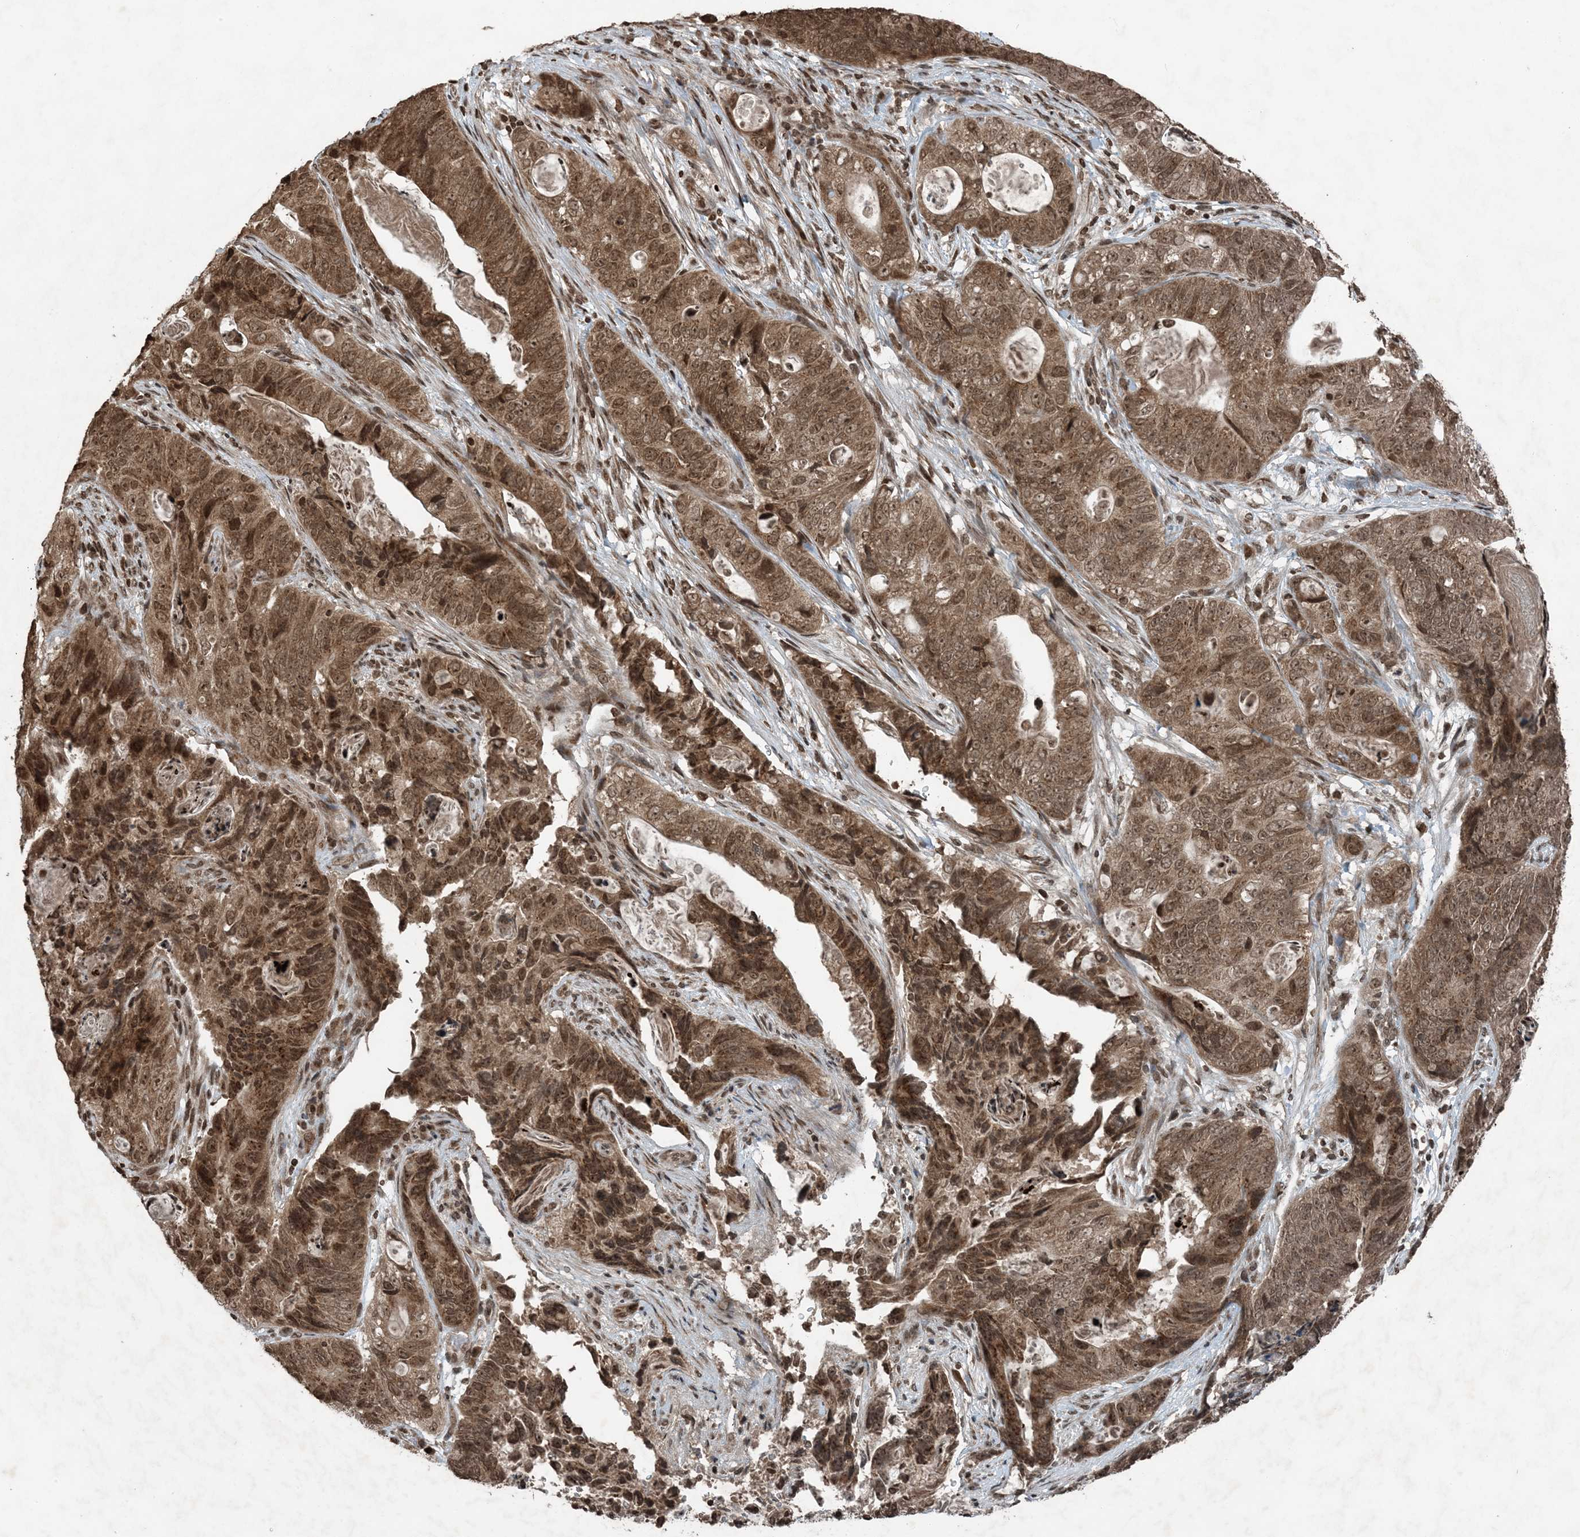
{"staining": {"intensity": "moderate", "quantity": ">75%", "location": "cytoplasmic/membranous,nuclear"}, "tissue": "stomach cancer", "cell_type": "Tumor cells", "image_type": "cancer", "snomed": [{"axis": "morphology", "description": "Normal tissue, NOS"}, {"axis": "morphology", "description": "Adenocarcinoma, NOS"}, {"axis": "topography", "description": "Stomach"}], "caption": "Approximately >75% of tumor cells in adenocarcinoma (stomach) display moderate cytoplasmic/membranous and nuclear protein staining as visualized by brown immunohistochemical staining.", "gene": "ZFAND2B", "patient": {"sex": "female", "age": 89}}